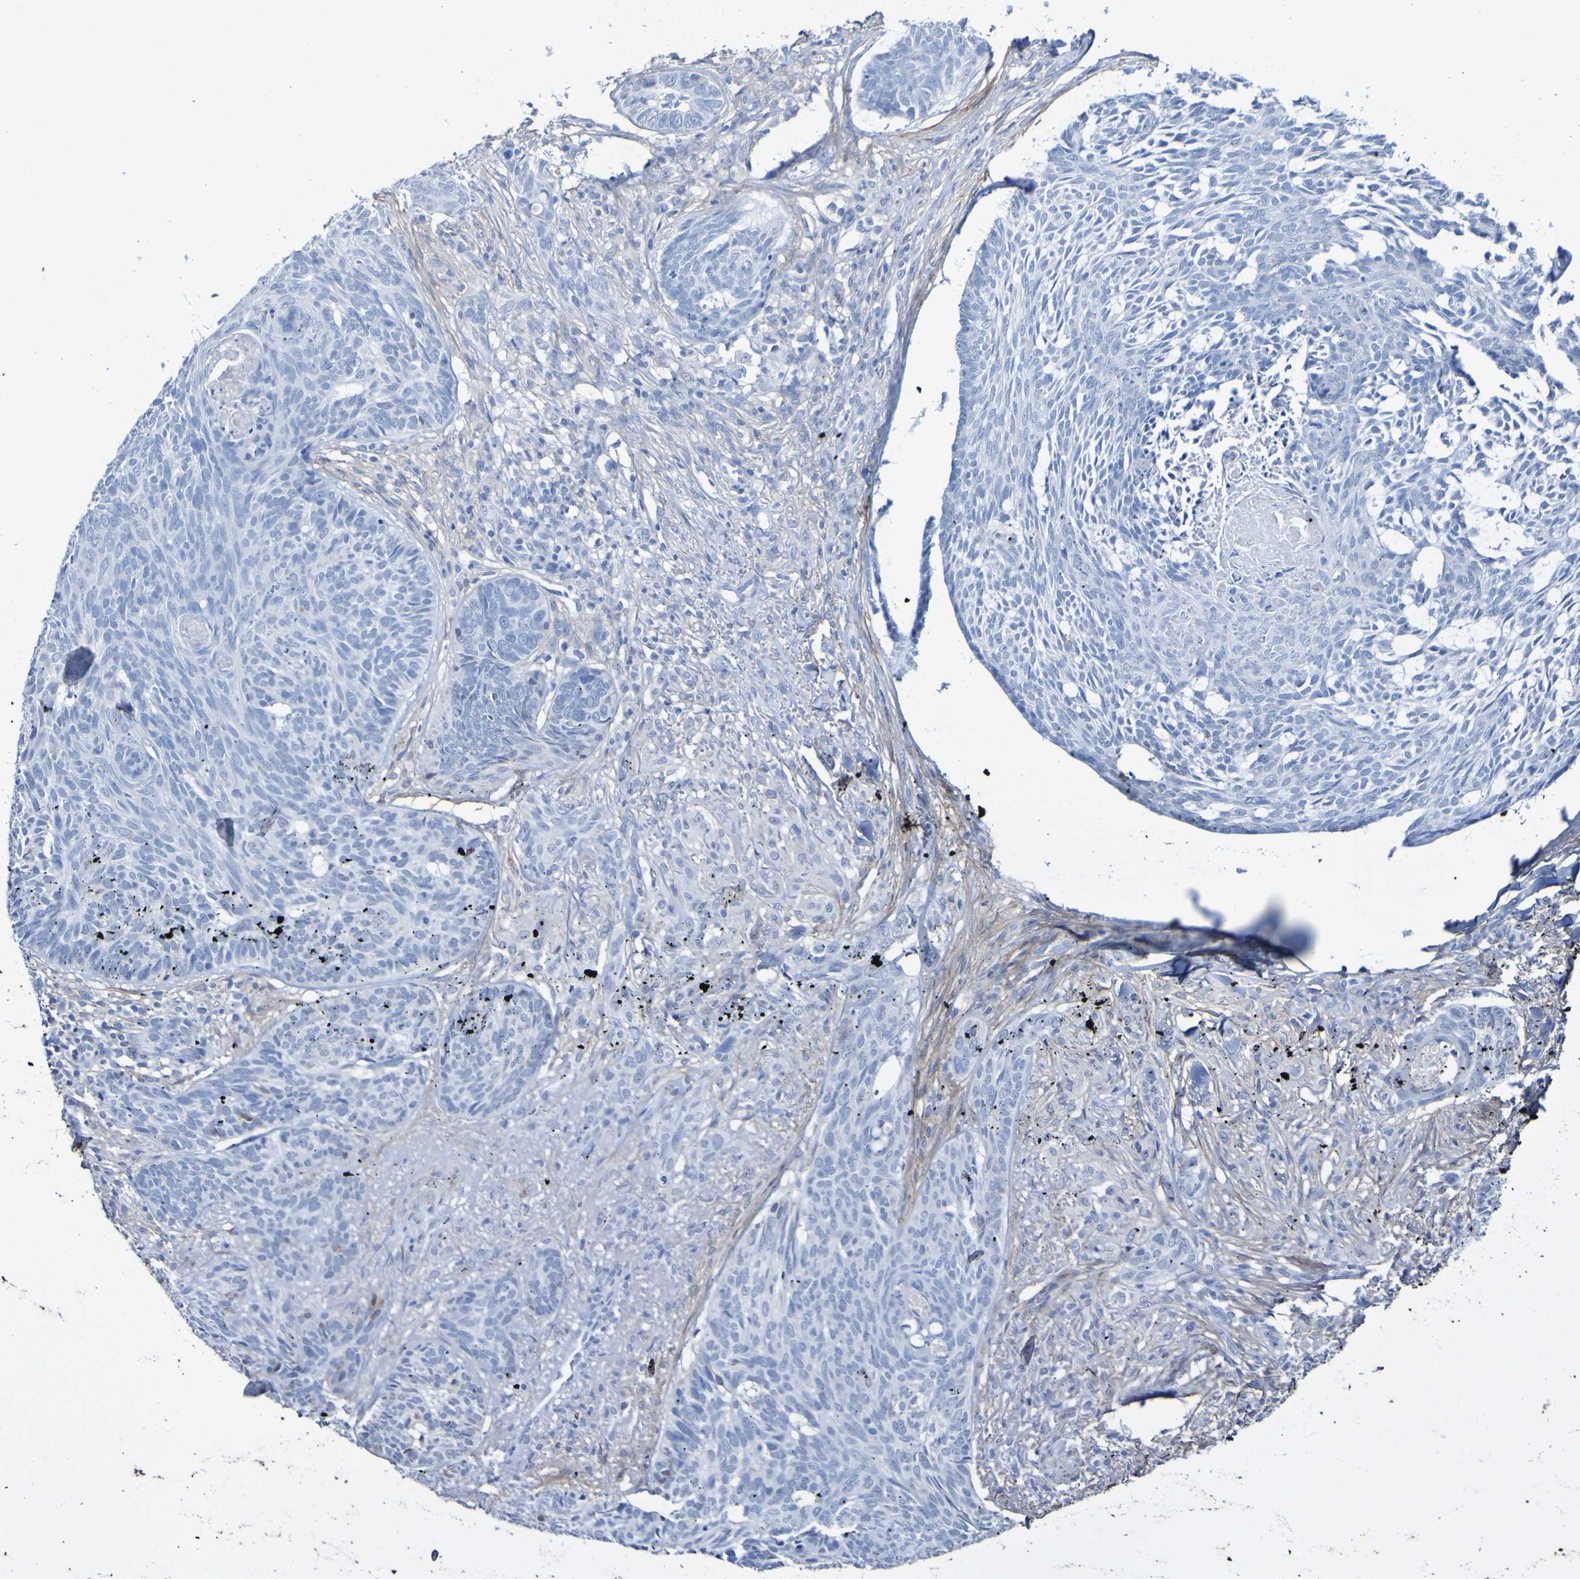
{"staining": {"intensity": "negative", "quantity": "none", "location": "none"}, "tissue": "skin cancer", "cell_type": "Tumor cells", "image_type": "cancer", "snomed": [{"axis": "morphology", "description": "Basal cell carcinoma"}, {"axis": "topography", "description": "Skin"}], "caption": "An image of skin cancer (basal cell carcinoma) stained for a protein reveals no brown staining in tumor cells.", "gene": "SGCB", "patient": {"sex": "male", "age": 43}}